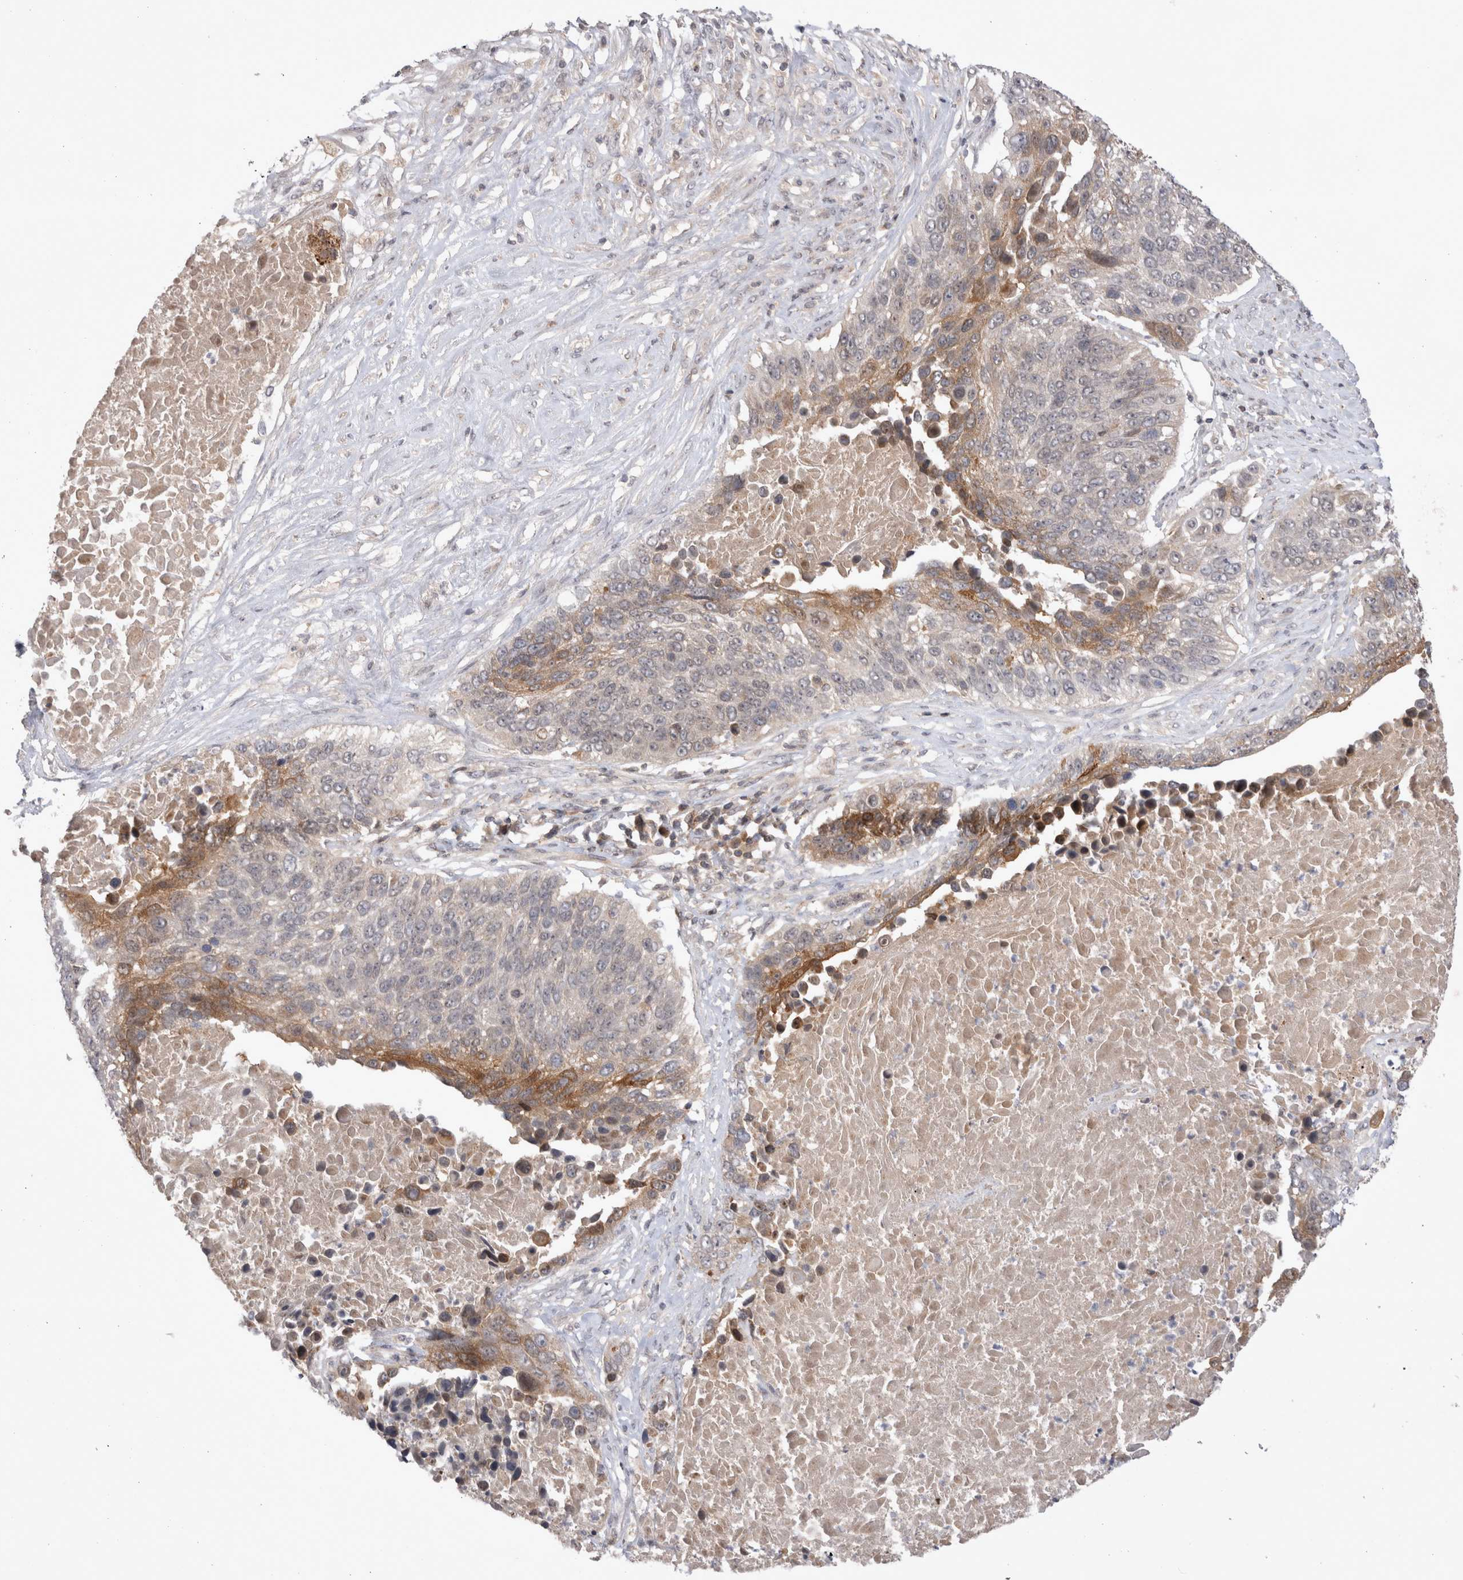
{"staining": {"intensity": "moderate", "quantity": "<25%", "location": "cytoplasmic/membranous"}, "tissue": "lung cancer", "cell_type": "Tumor cells", "image_type": "cancer", "snomed": [{"axis": "morphology", "description": "Squamous cell carcinoma, NOS"}, {"axis": "topography", "description": "Lung"}], "caption": "An IHC micrograph of neoplastic tissue is shown. Protein staining in brown labels moderate cytoplasmic/membranous positivity in lung cancer (squamous cell carcinoma) within tumor cells.", "gene": "PLEKHM1", "patient": {"sex": "male", "age": 66}}